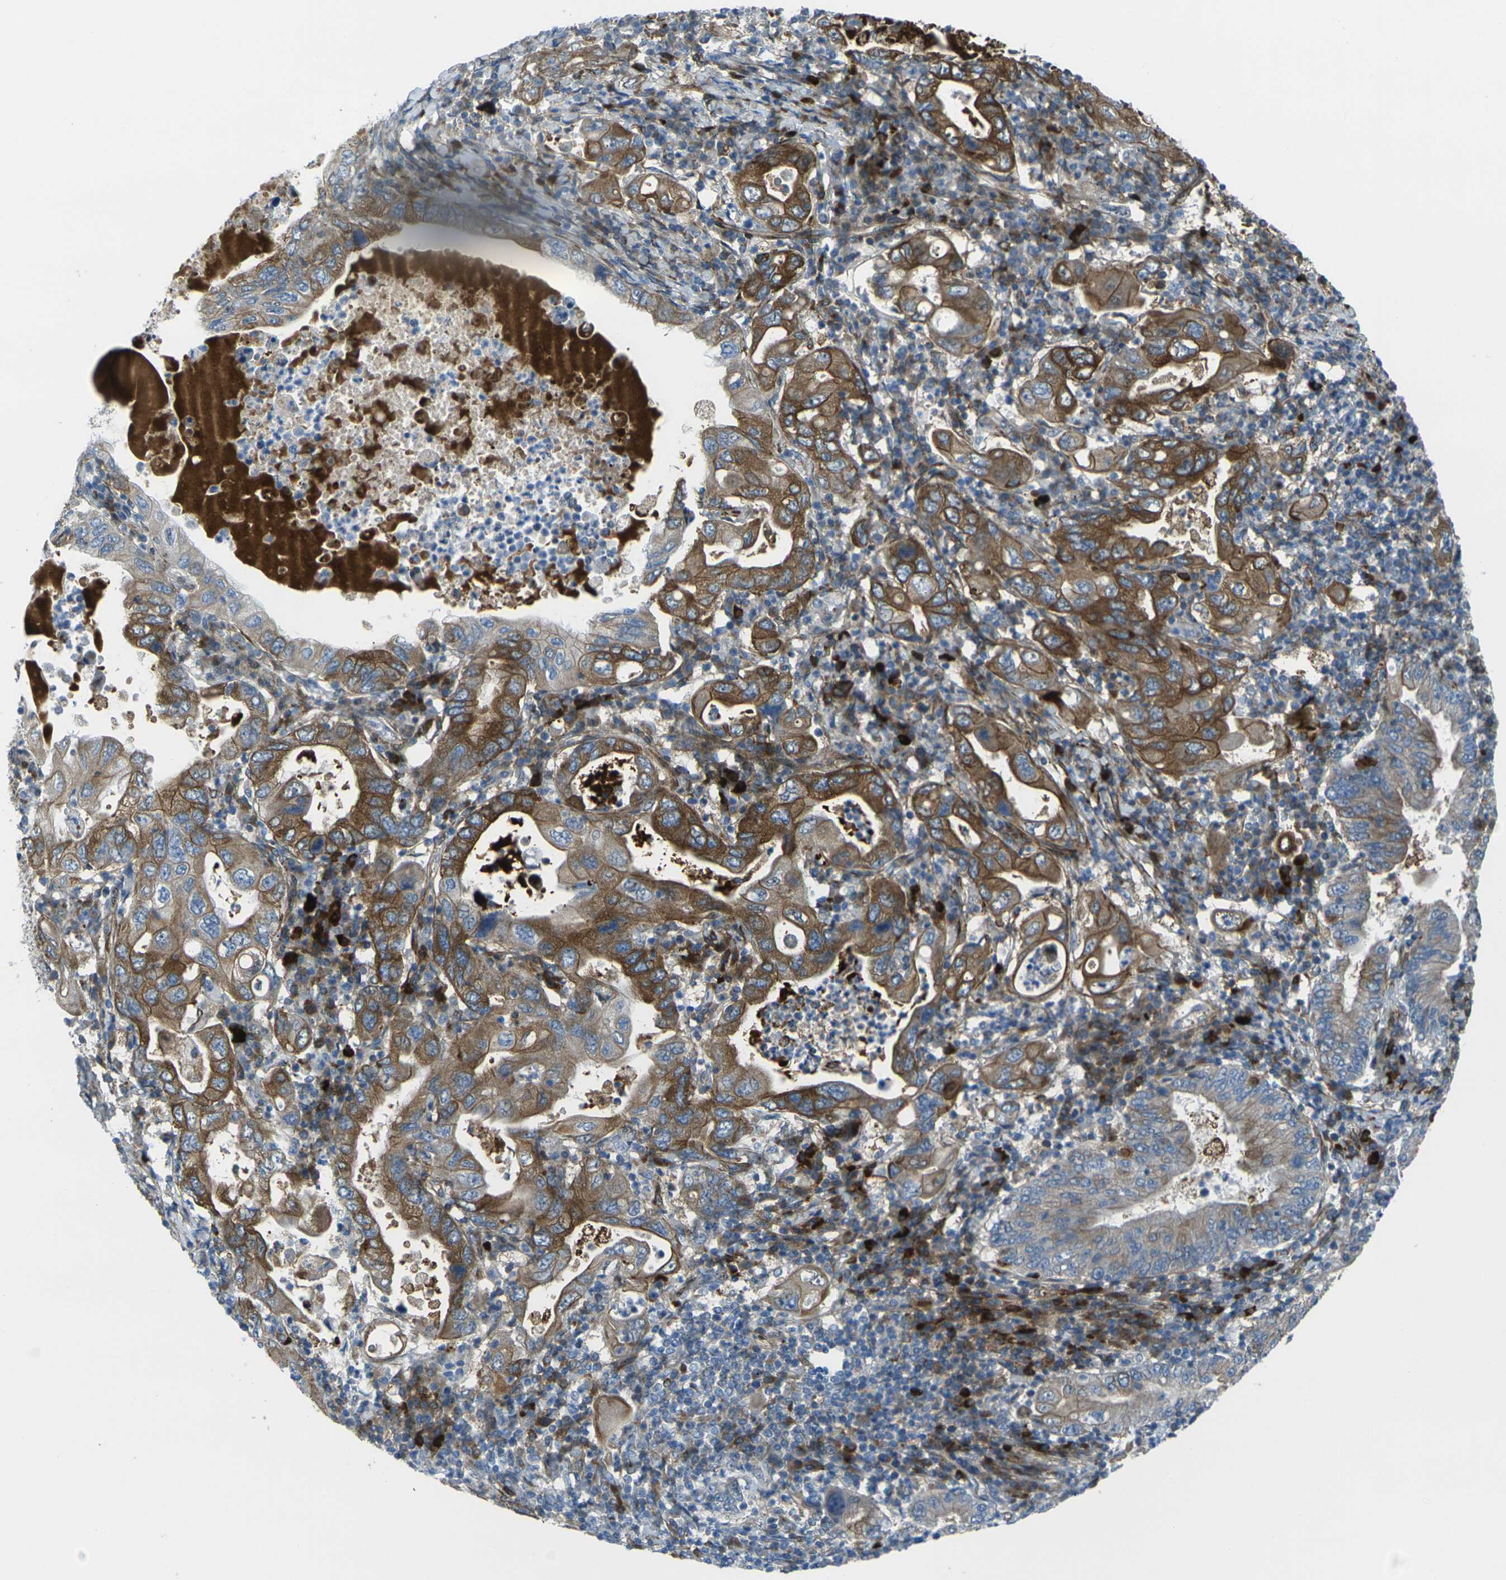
{"staining": {"intensity": "strong", "quantity": ">75%", "location": "cytoplasmic/membranous"}, "tissue": "stomach cancer", "cell_type": "Tumor cells", "image_type": "cancer", "snomed": [{"axis": "morphology", "description": "Normal tissue, NOS"}, {"axis": "morphology", "description": "Adenocarcinoma, NOS"}, {"axis": "topography", "description": "Esophagus"}, {"axis": "topography", "description": "Stomach, upper"}, {"axis": "topography", "description": "Peripheral nerve tissue"}], "caption": "A high amount of strong cytoplasmic/membranous positivity is present in about >75% of tumor cells in stomach adenocarcinoma tissue.", "gene": "CELSR2", "patient": {"sex": "male", "age": 62}}